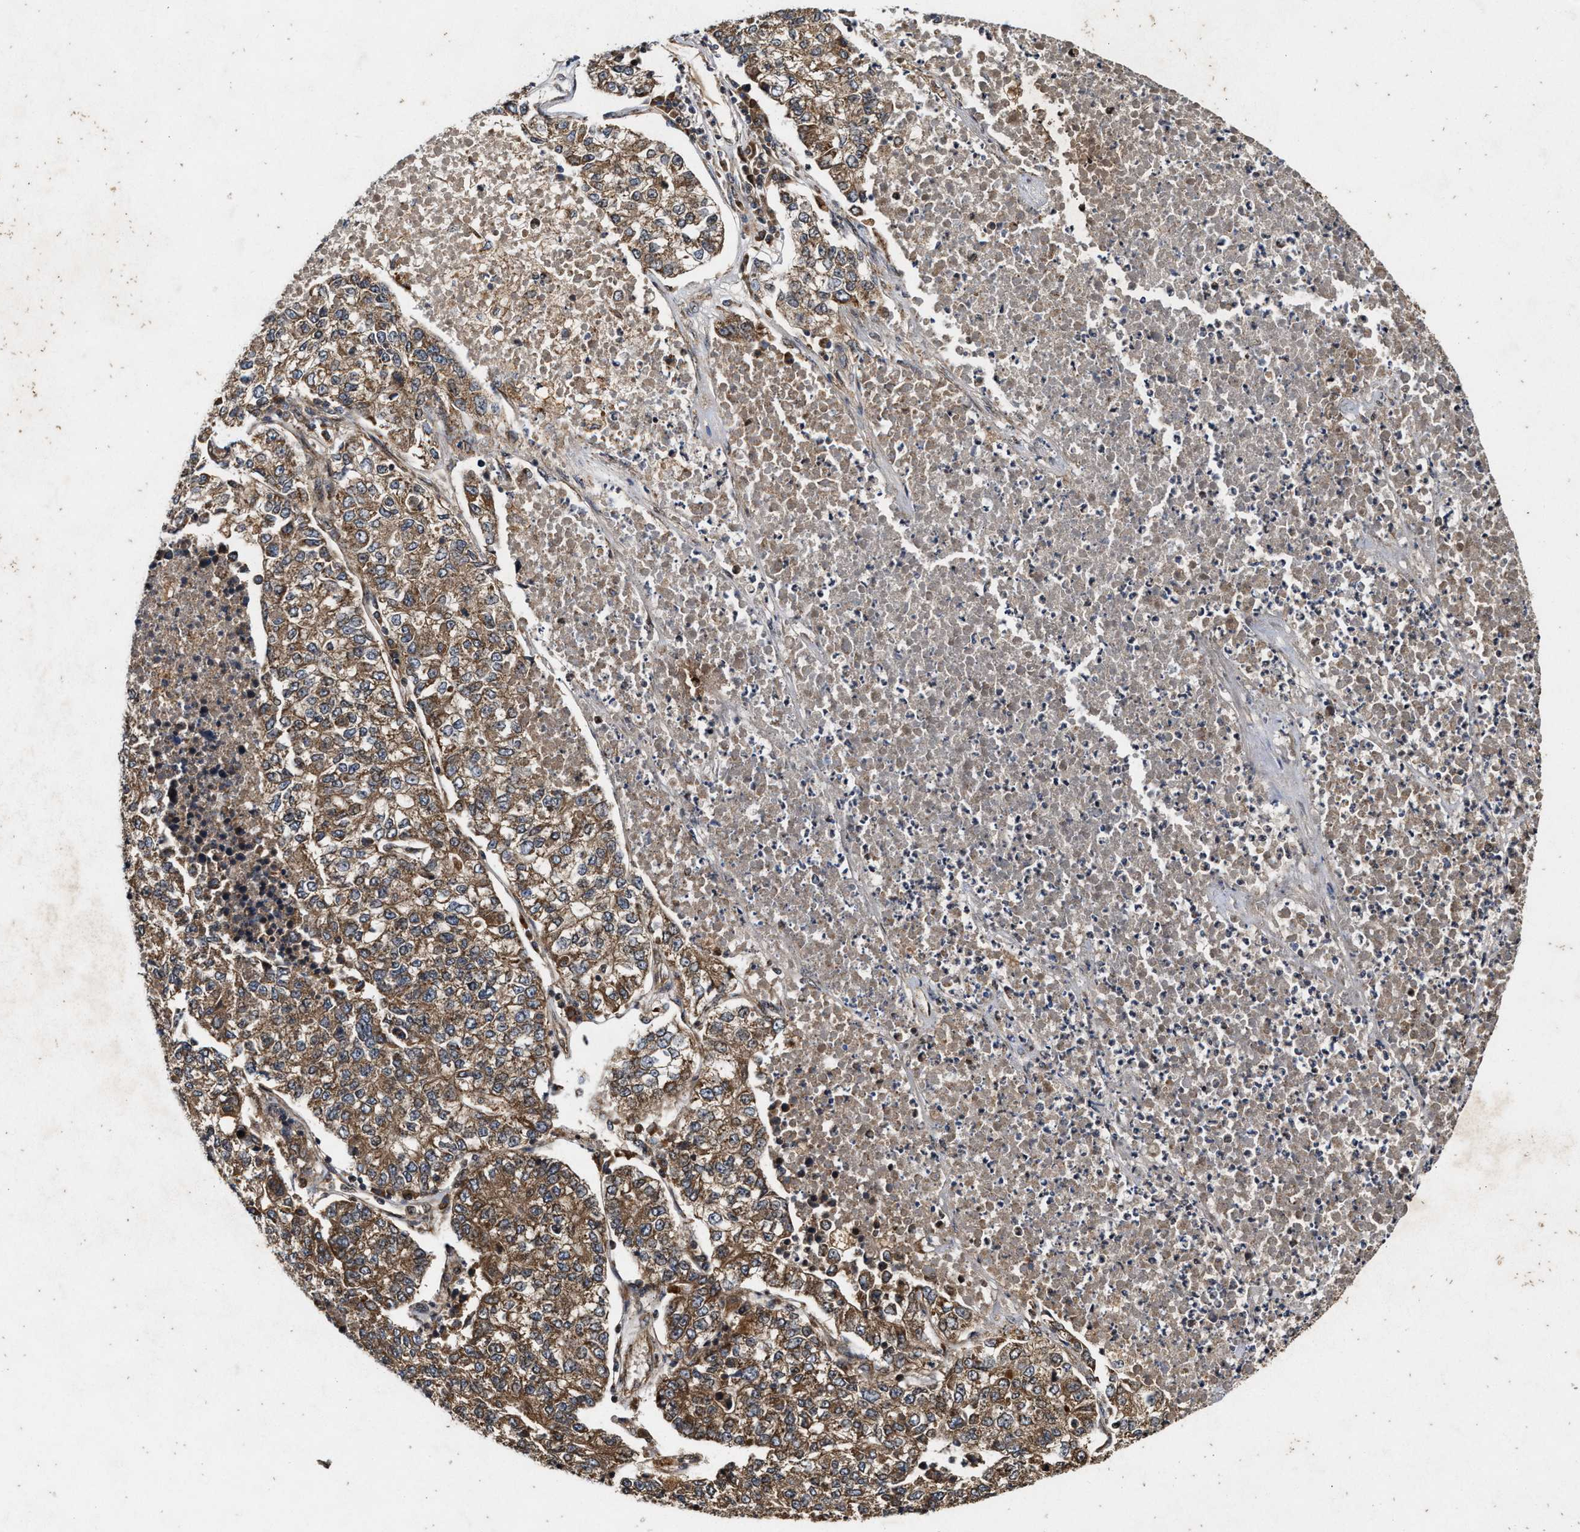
{"staining": {"intensity": "moderate", "quantity": ">75%", "location": "cytoplasmic/membranous"}, "tissue": "lung cancer", "cell_type": "Tumor cells", "image_type": "cancer", "snomed": [{"axis": "morphology", "description": "Adenocarcinoma, NOS"}, {"axis": "topography", "description": "Lung"}], "caption": "Lung adenocarcinoma tissue reveals moderate cytoplasmic/membranous staining in approximately >75% of tumor cells, visualized by immunohistochemistry.", "gene": "CFLAR", "patient": {"sex": "male", "age": 49}}